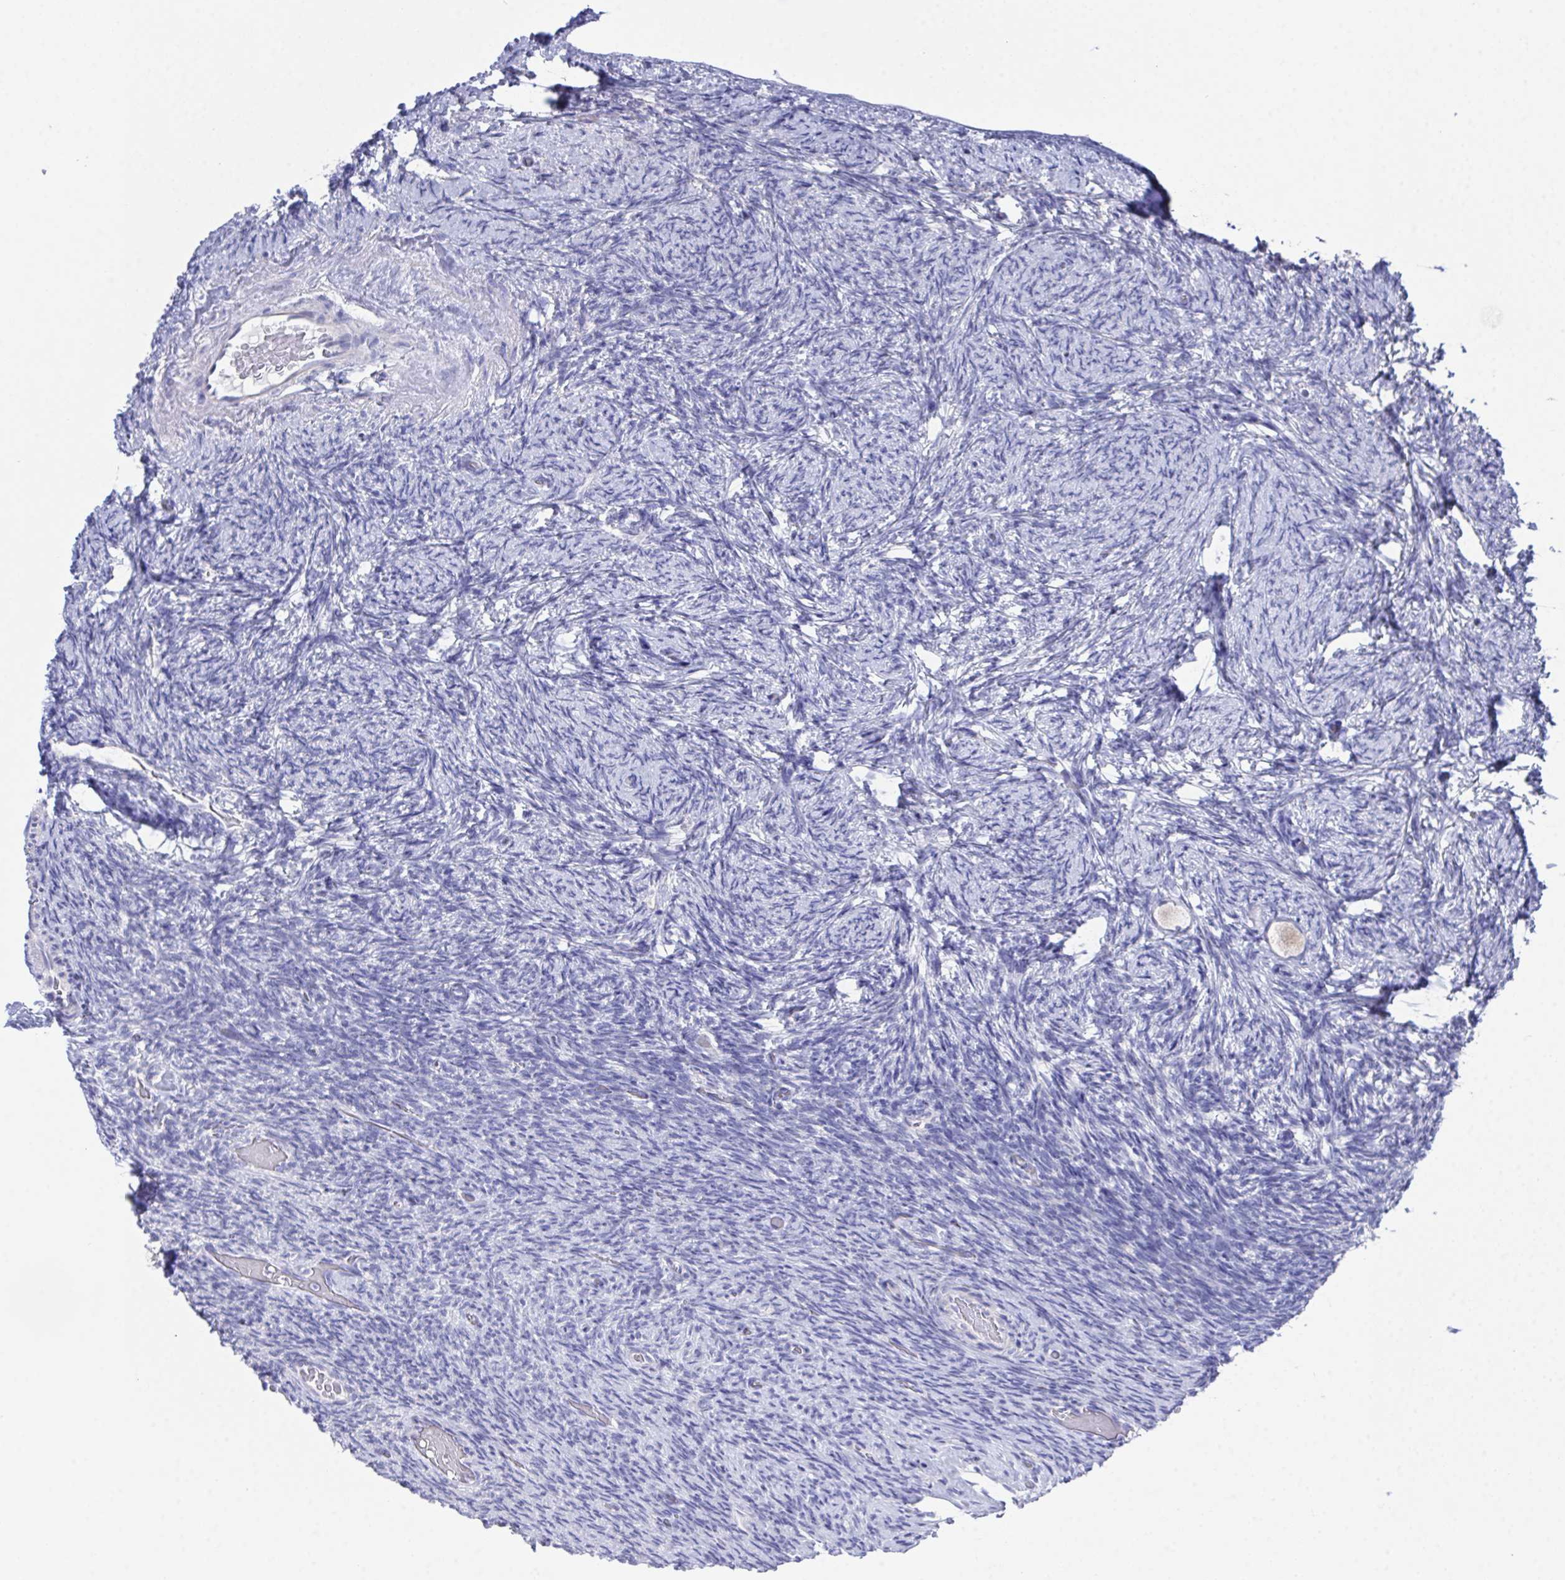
{"staining": {"intensity": "negative", "quantity": "none", "location": "none"}, "tissue": "ovary", "cell_type": "Follicle cells", "image_type": "normal", "snomed": [{"axis": "morphology", "description": "Normal tissue, NOS"}, {"axis": "topography", "description": "Ovary"}], "caption": "Immunohistochemistry (IHC) photomicrograph of benign ovary stained for a protein (brown), which exhibits no positivity in follicle cells. (DAB IHC, high magnification).", "gene": "PRG3", "patient": {"sex": "female", "age": 34}}